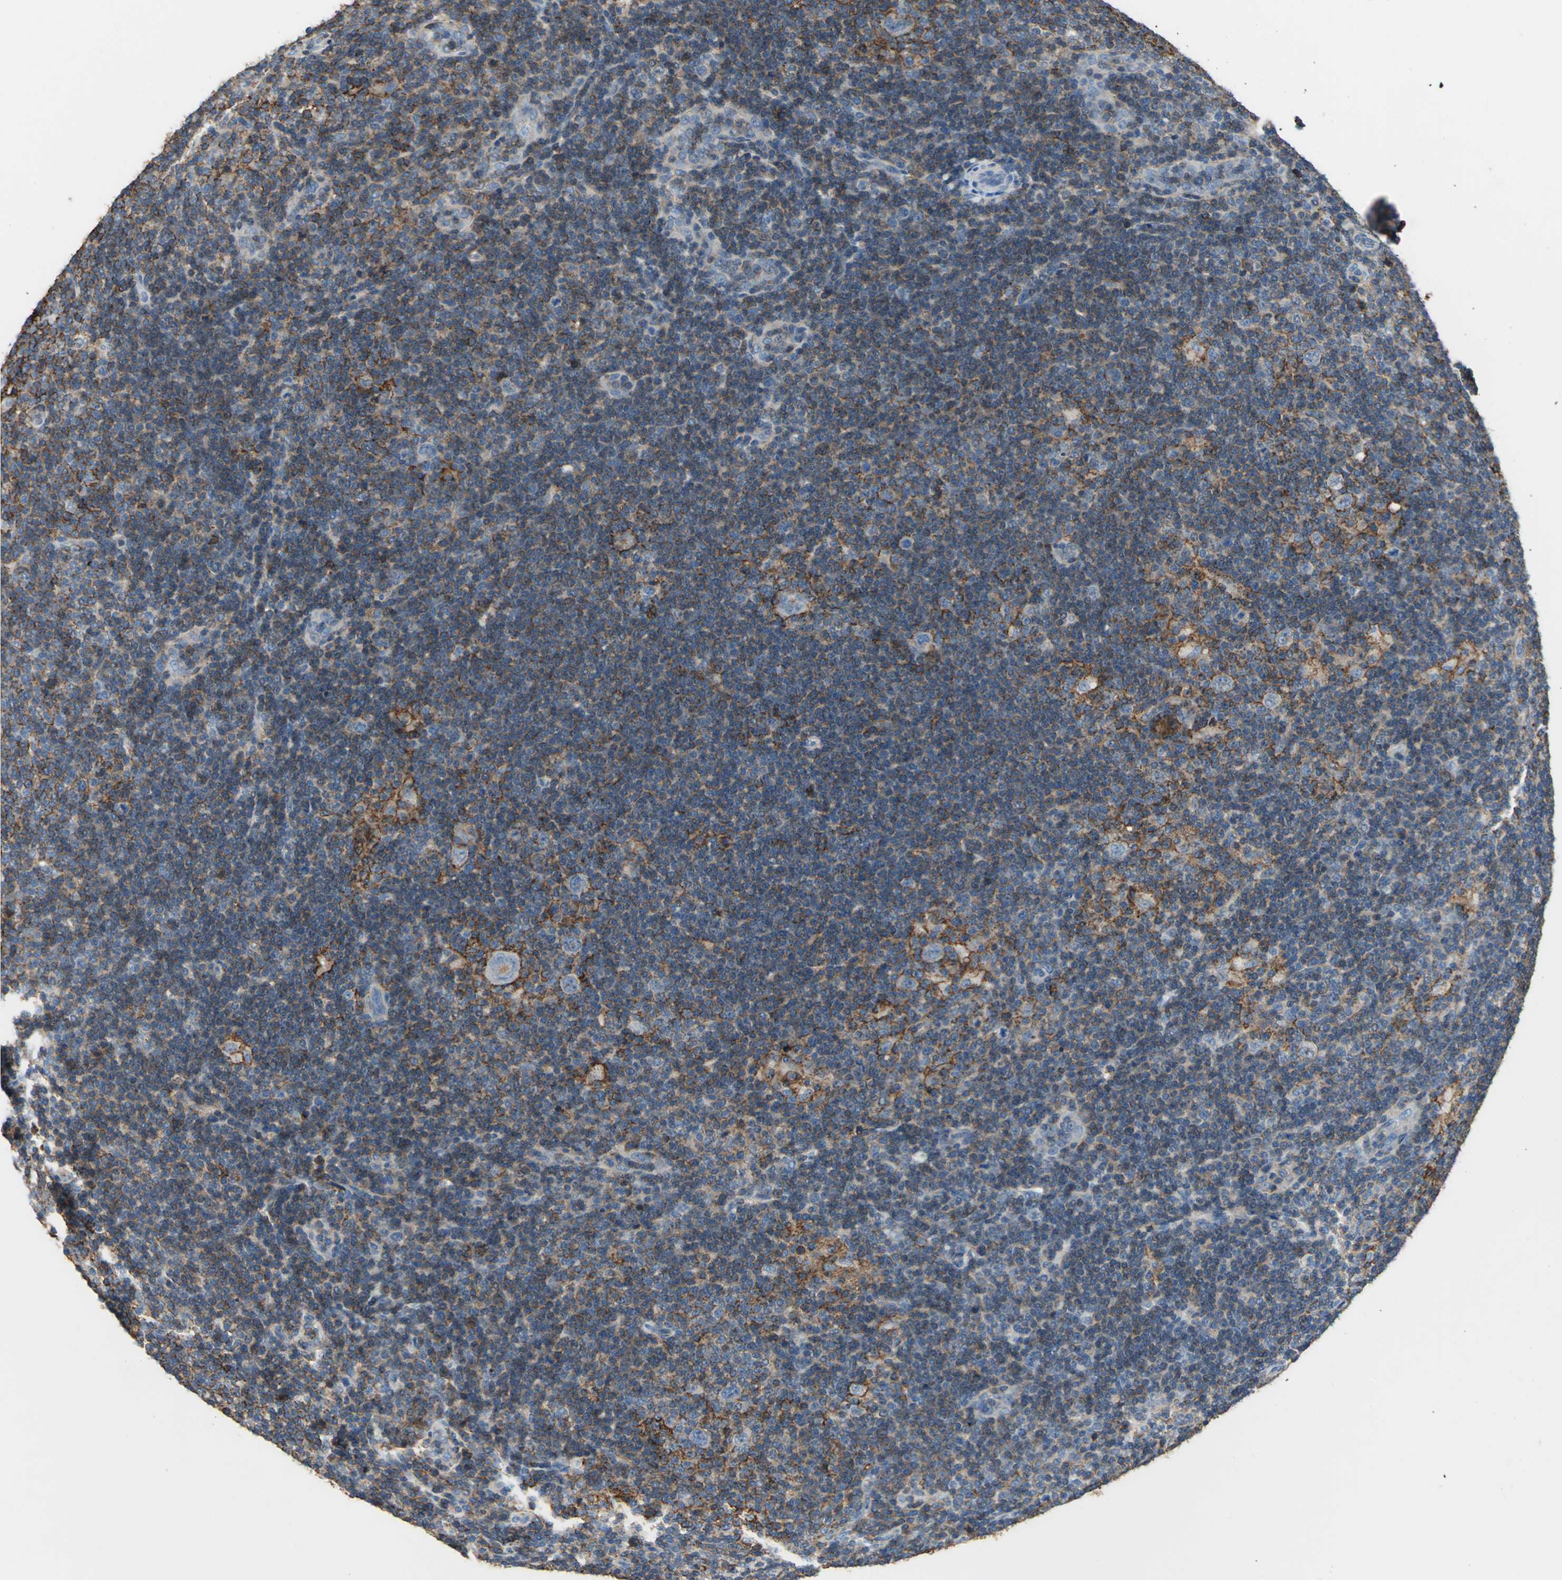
{"staining": {"intensity": "strong", "quantity": ">75%", "location": "cytoplasmic/membranous"}, "tissue": "lymphoma", "cell_type": "Tumor cells", "image_type": "cancer", "snomed": [{"axis": "morphology", "description": "Hodgkin's disease, NOS"}, {"axis": "topography", "description": "Lymph node"}], "caption": "There is high levels of strong cytoplasmic/membranous expression in tumor cells of Hodgkin's disease, as demonstrated by immunohistochemical staining (brown color).", "gene": "CD44", "patient": {"sex": "female", "age": 57}}